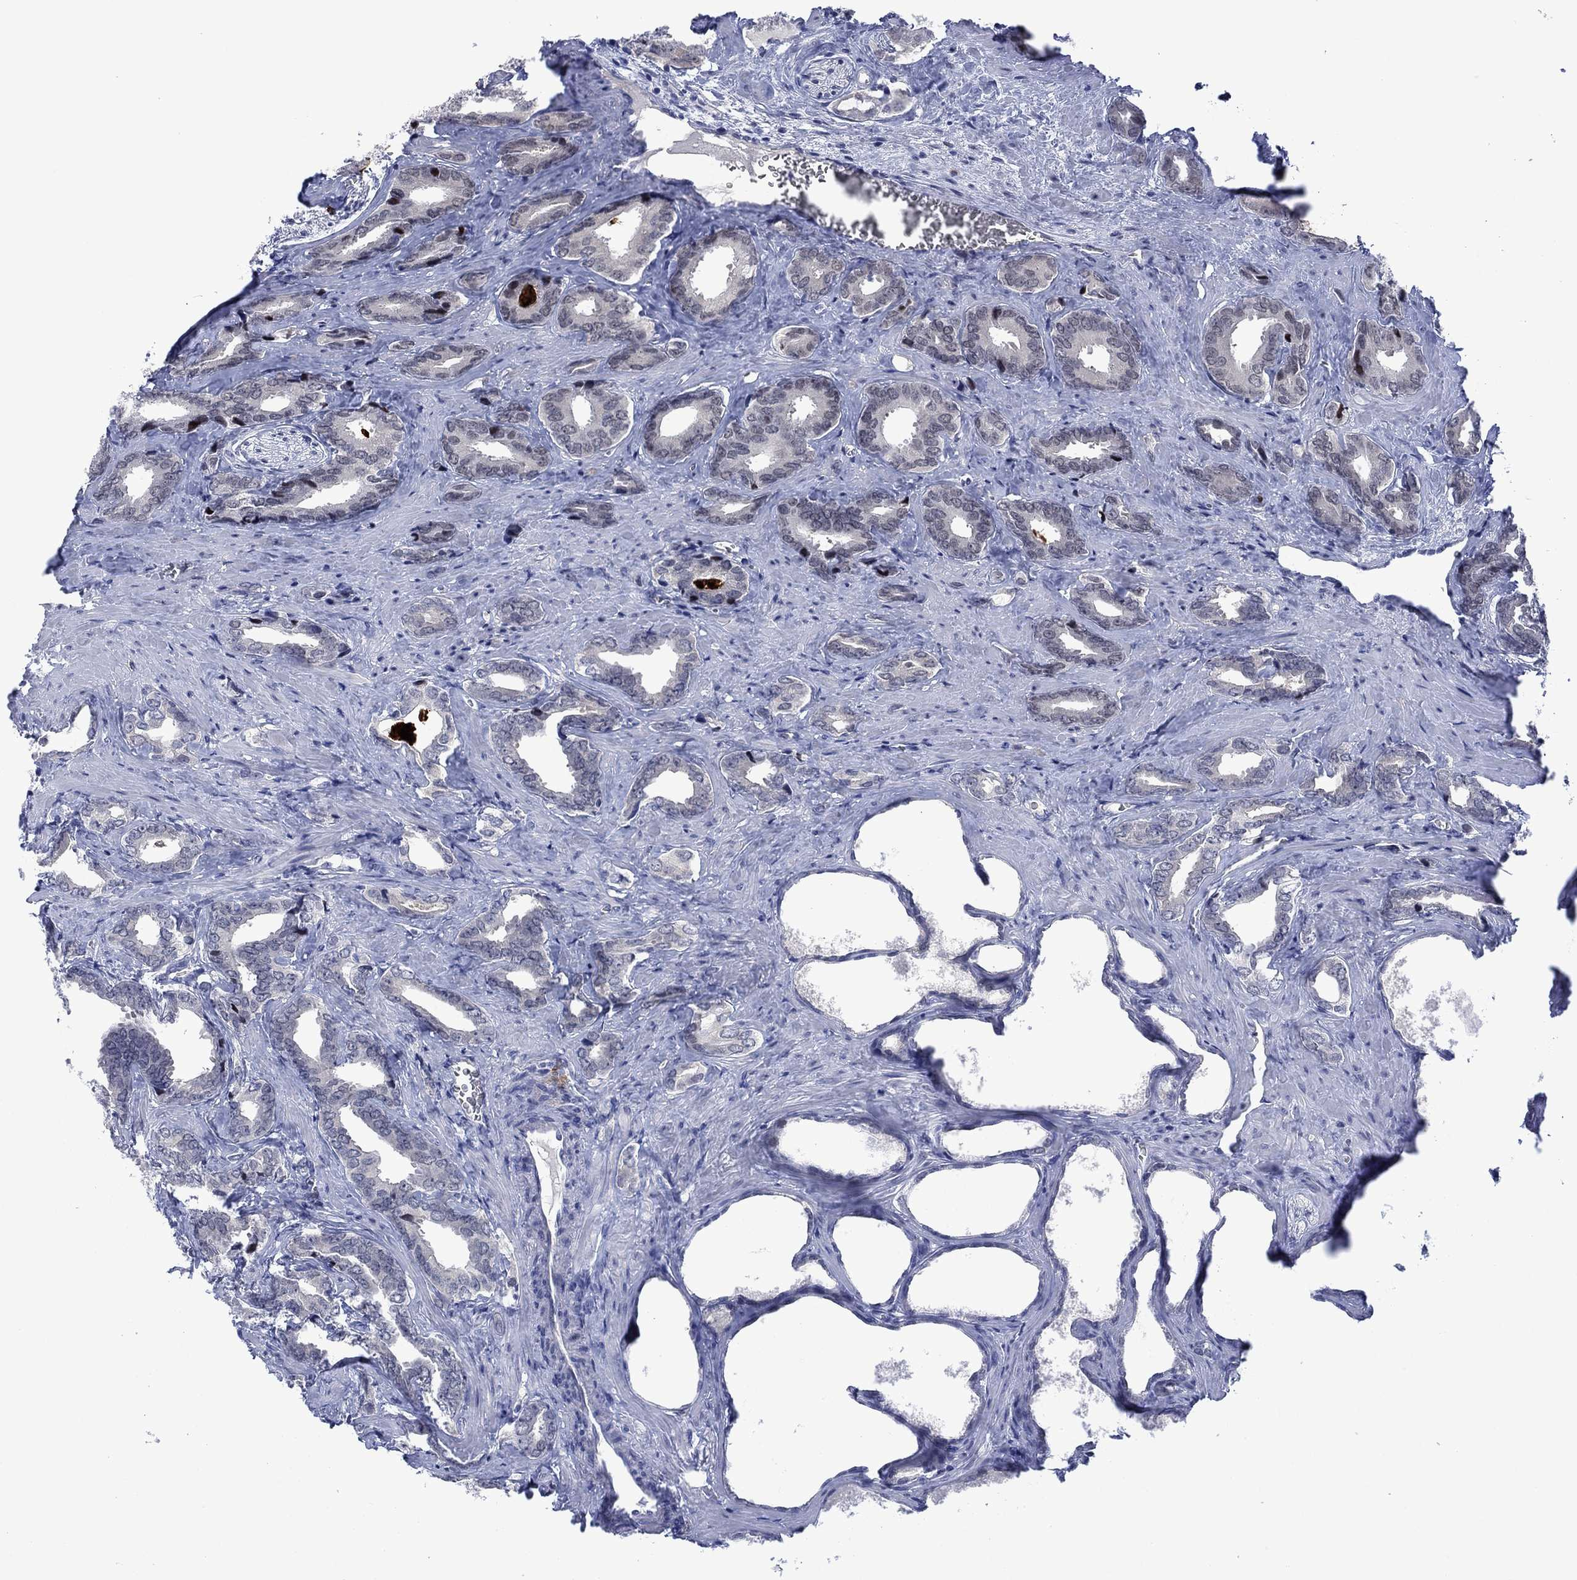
{"staining": {"intensity": "negative", "quantity": "none", "location": "none"}, "tissue": "prostate cancer", "cell_type": "Tumor cells", "image_type": "cancer", "snomed": [{"axis": "morphology", "description": "Adenocarcinoma, NOS"}, {"axis": "topography", "description": "Prostate"}], "caption": "There is no significant positivity in tumor cells of prostate adenocarcinoma.", "gene": "AGL", "patient": {"sex": "male", "age": 66}}